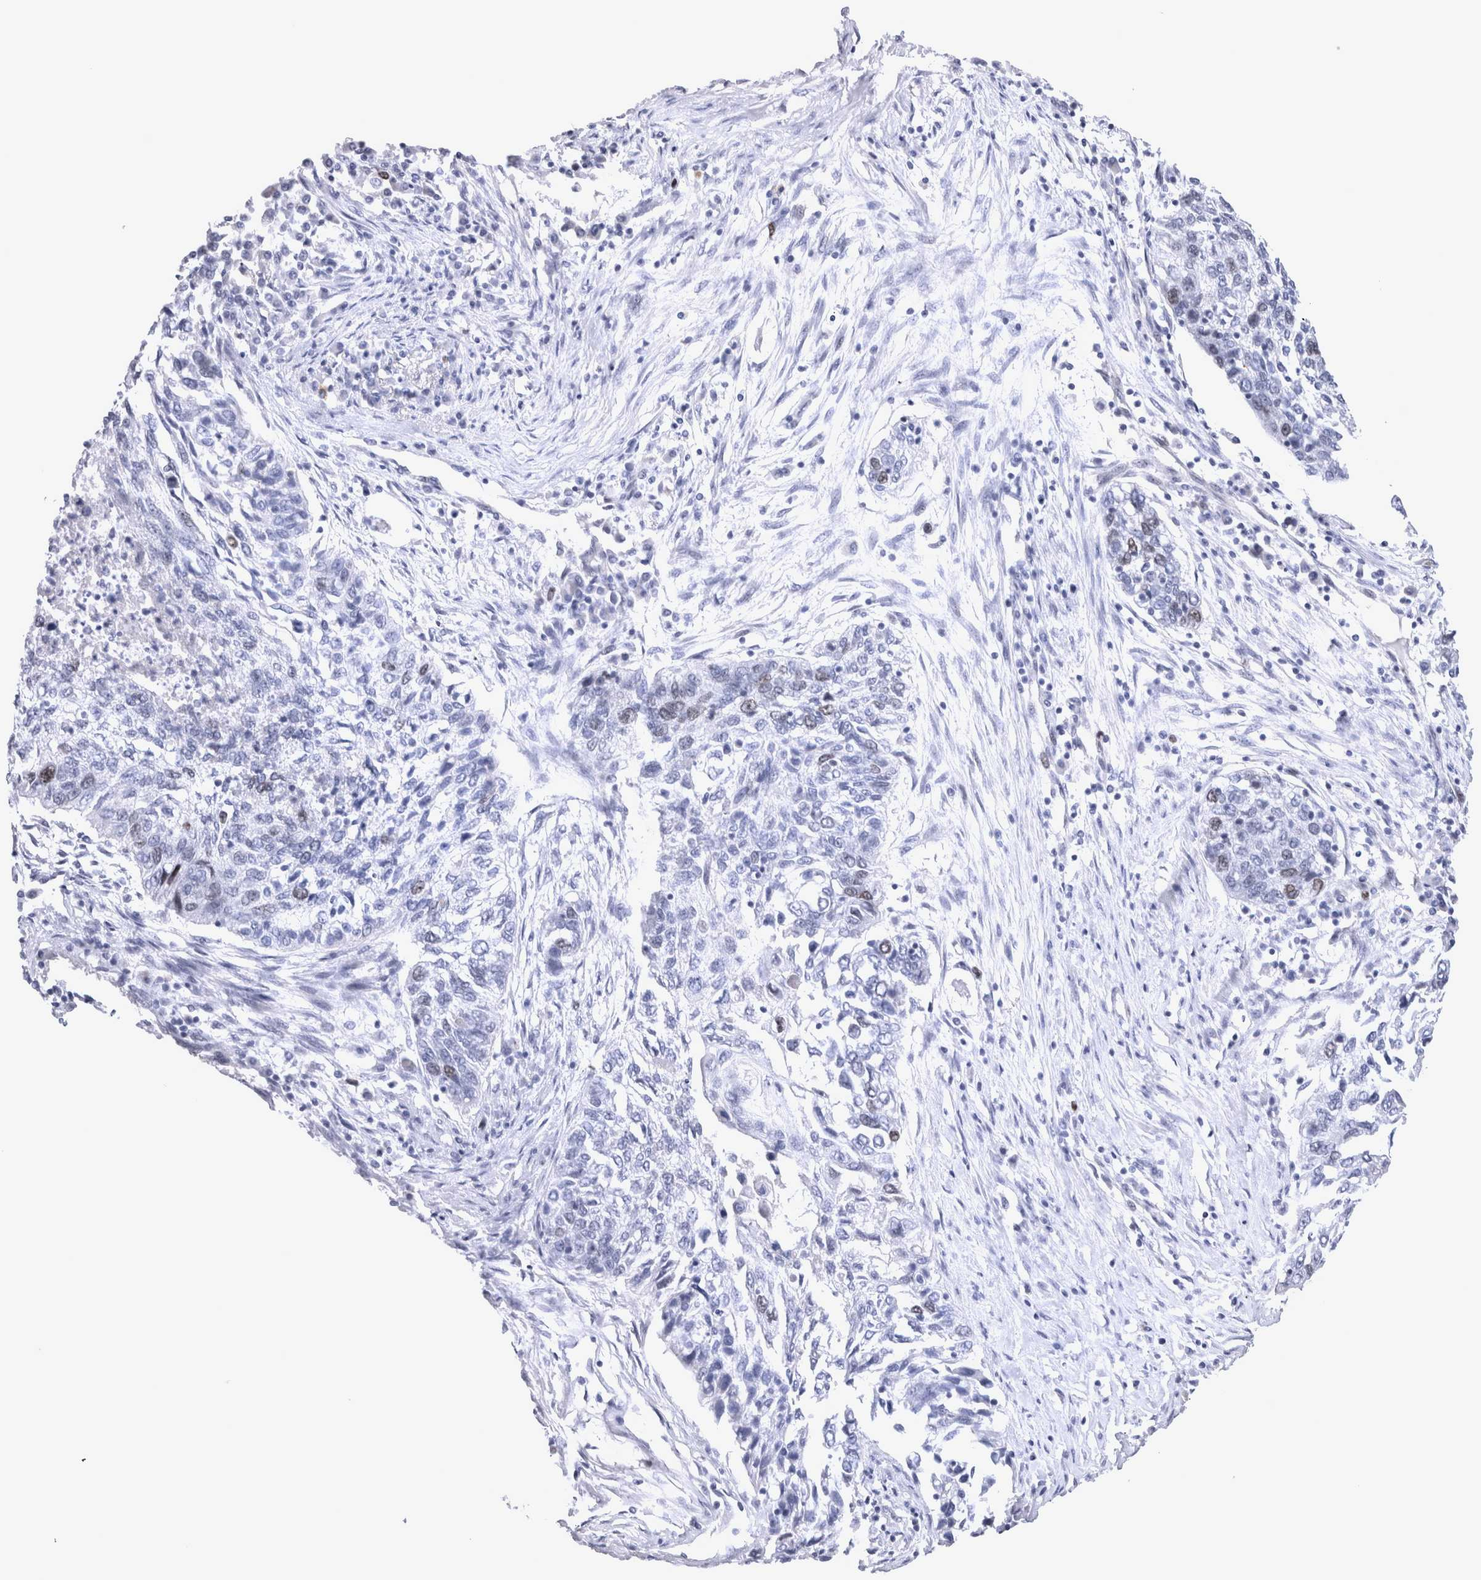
{"staining": {"intensity": "weak", "quantity": "<25%", "location": "nuclear"}, "tissue": "lung cancer", "cell_type": "Tumor cells", "image_type": "cancer", "snomed": [{"axis": "morphology", "description": "Squamous cell carcinoma, NOS"}, {"axis": "topography", "description": "Lung"}], "caption": "DAB (3,3'-diaminobenzidine) immunohistochemical staining of human lung squamous cell carcinoma exhibits no significant positivity in tumor cells.", "gene": "KIF18B", "patient": {"sex": "female", "age": 63}}